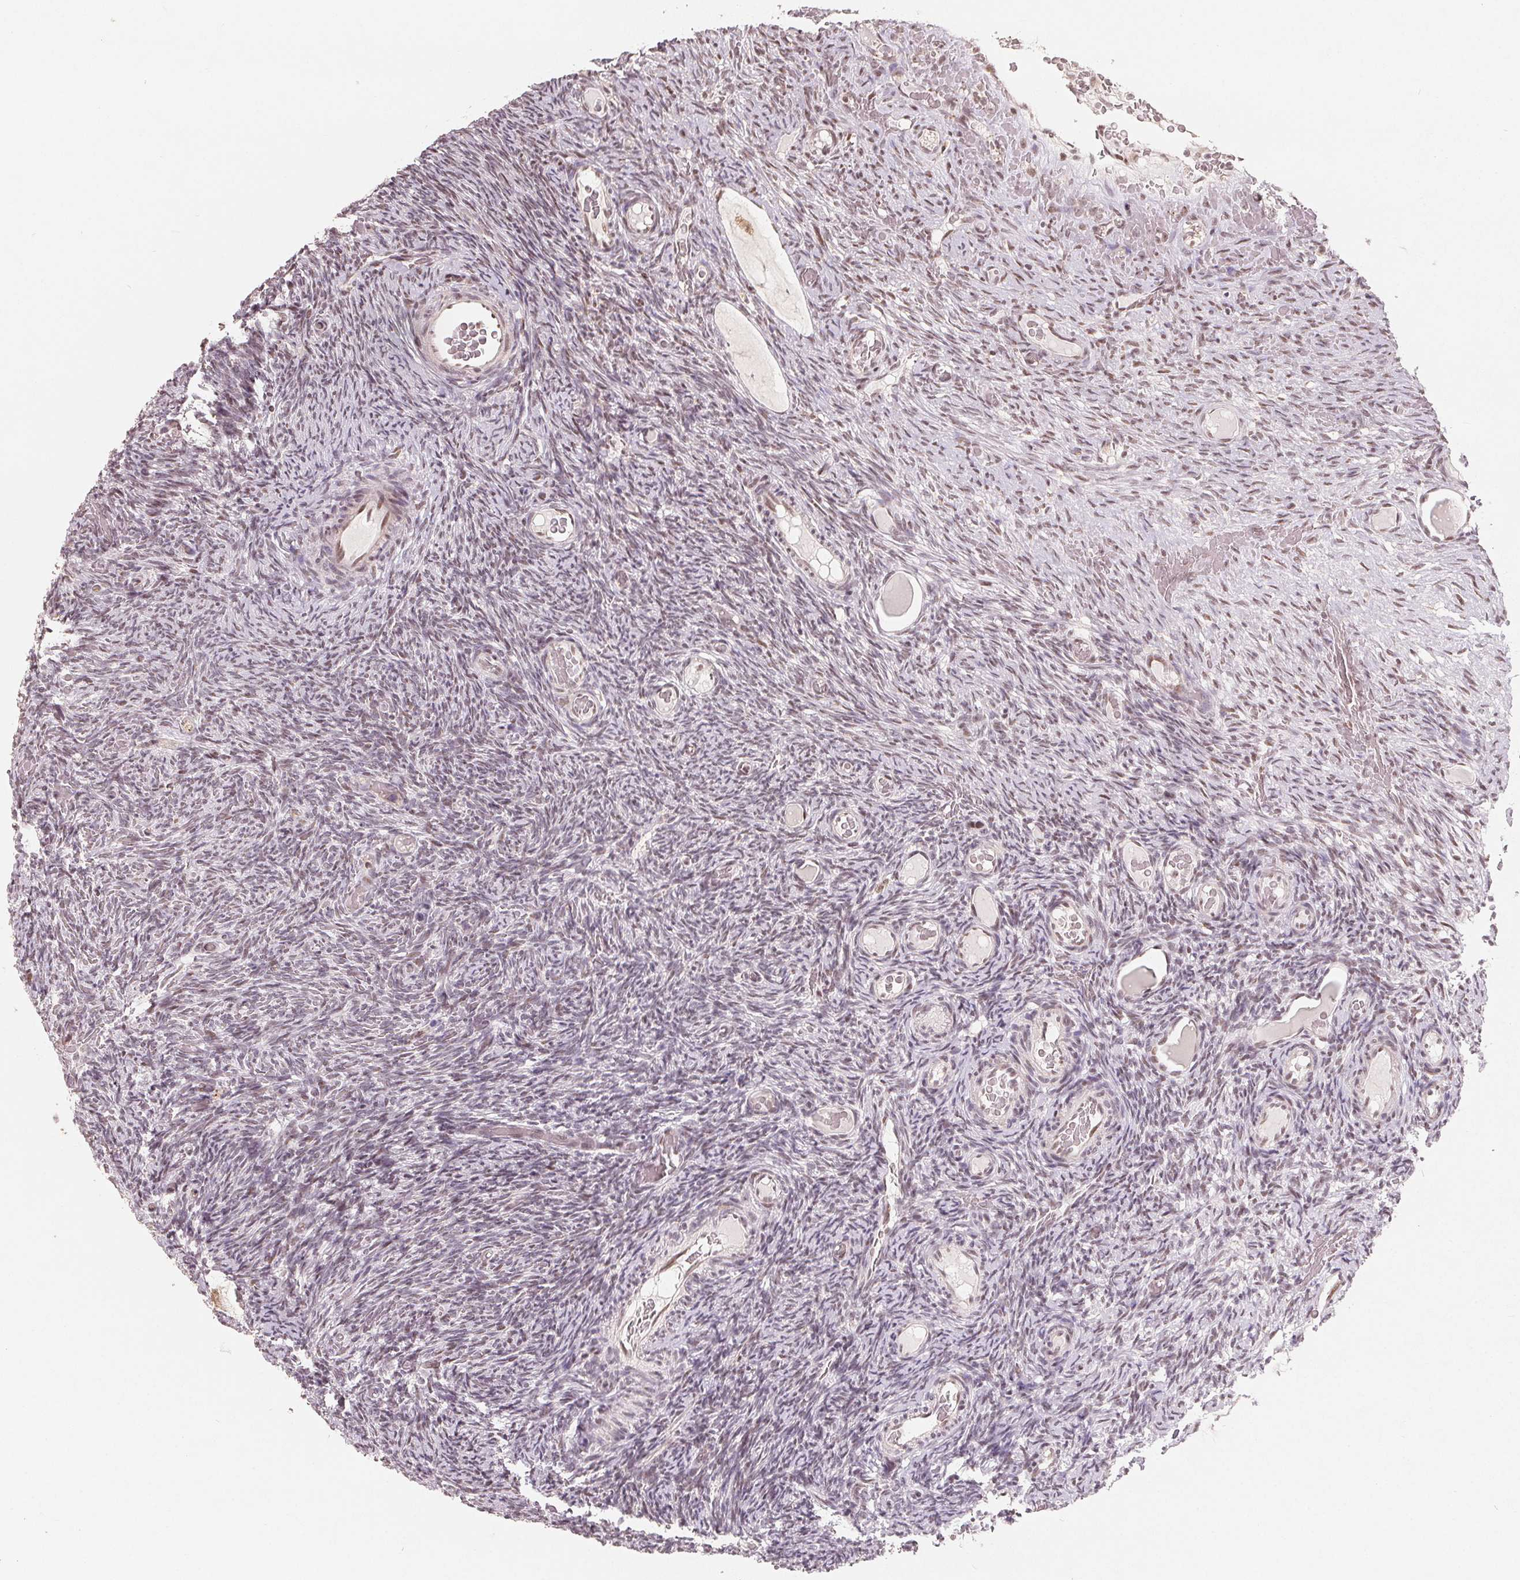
{"staining": {"intensity": "weak", "quantity": "25%-75%", "location": "nuclear"}, "tissue": "ovary", "cell_type": "Follicle cells", "image_type": "normal", "snomed": [{"axis": "morphology", "description": "Normal tissue, NOS"}, {"axis": "topography", "description": "Ovary"}], "caption": "Protein staining displays weak nuclear expression in approximately 25%-75% of follicle cells in normal ovary.", "gene": "CCDC138", "patient": {"sex": "female", "age": 34}}